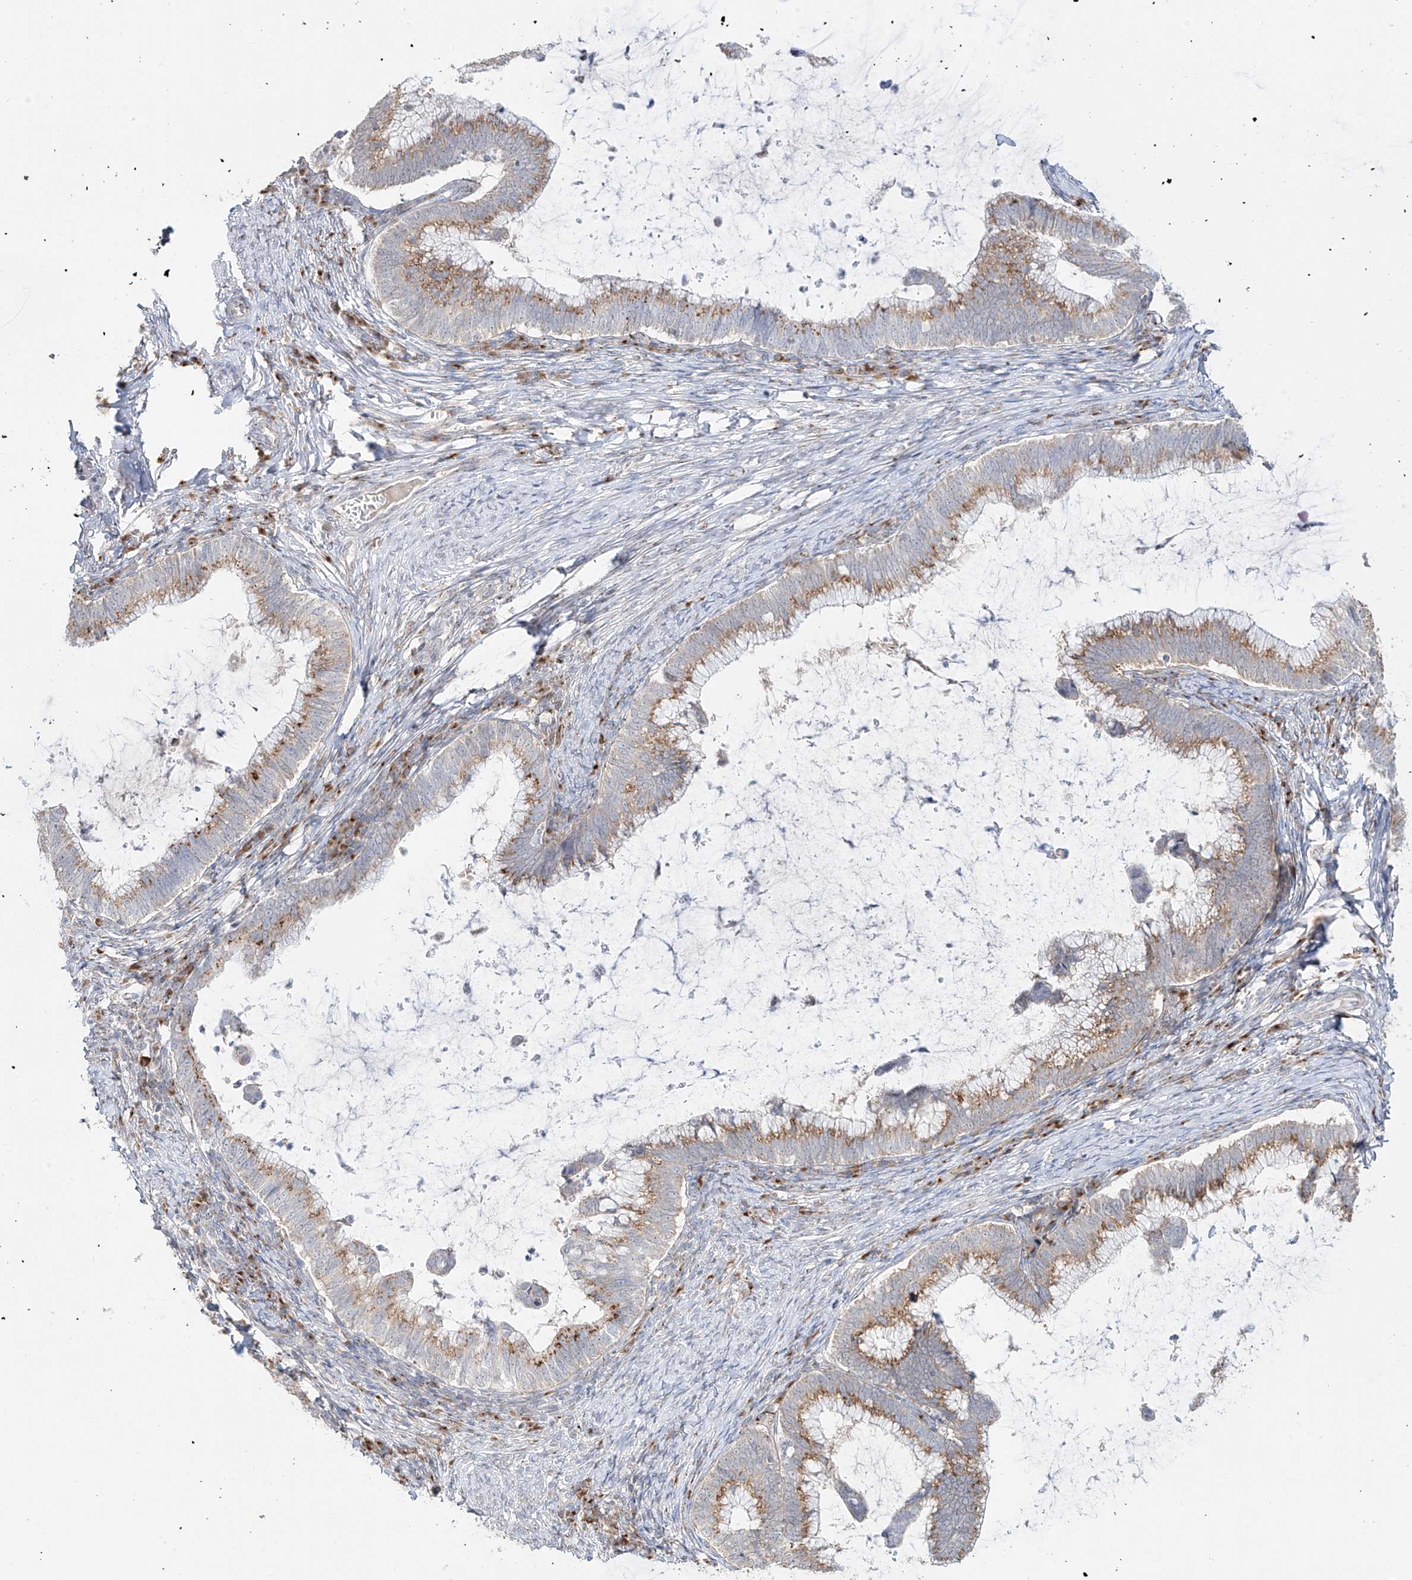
{"staining": {"intensity": "moderate", "quantity": ">75%", "location": "cytoplasmic/membranous"}, "tissue": "cervical cancer", "cell_type": "Tumor cells", "image_type": "cancer", "snomed": [{"axis": "morphology", "description": "Adenocarcinoma, NOS"}, {"axis": "topography", "description": "Cervix"}], "caption": "The micrograph reveals immunohistochemical staining of cervical cancer (adenocarcinoma). There is moderate cytoplasmic/membranous expression is seen in approximately >75% of tumor cells.", "gene": "BSDC1", "patient": {"sex": "female", "age": 36}}